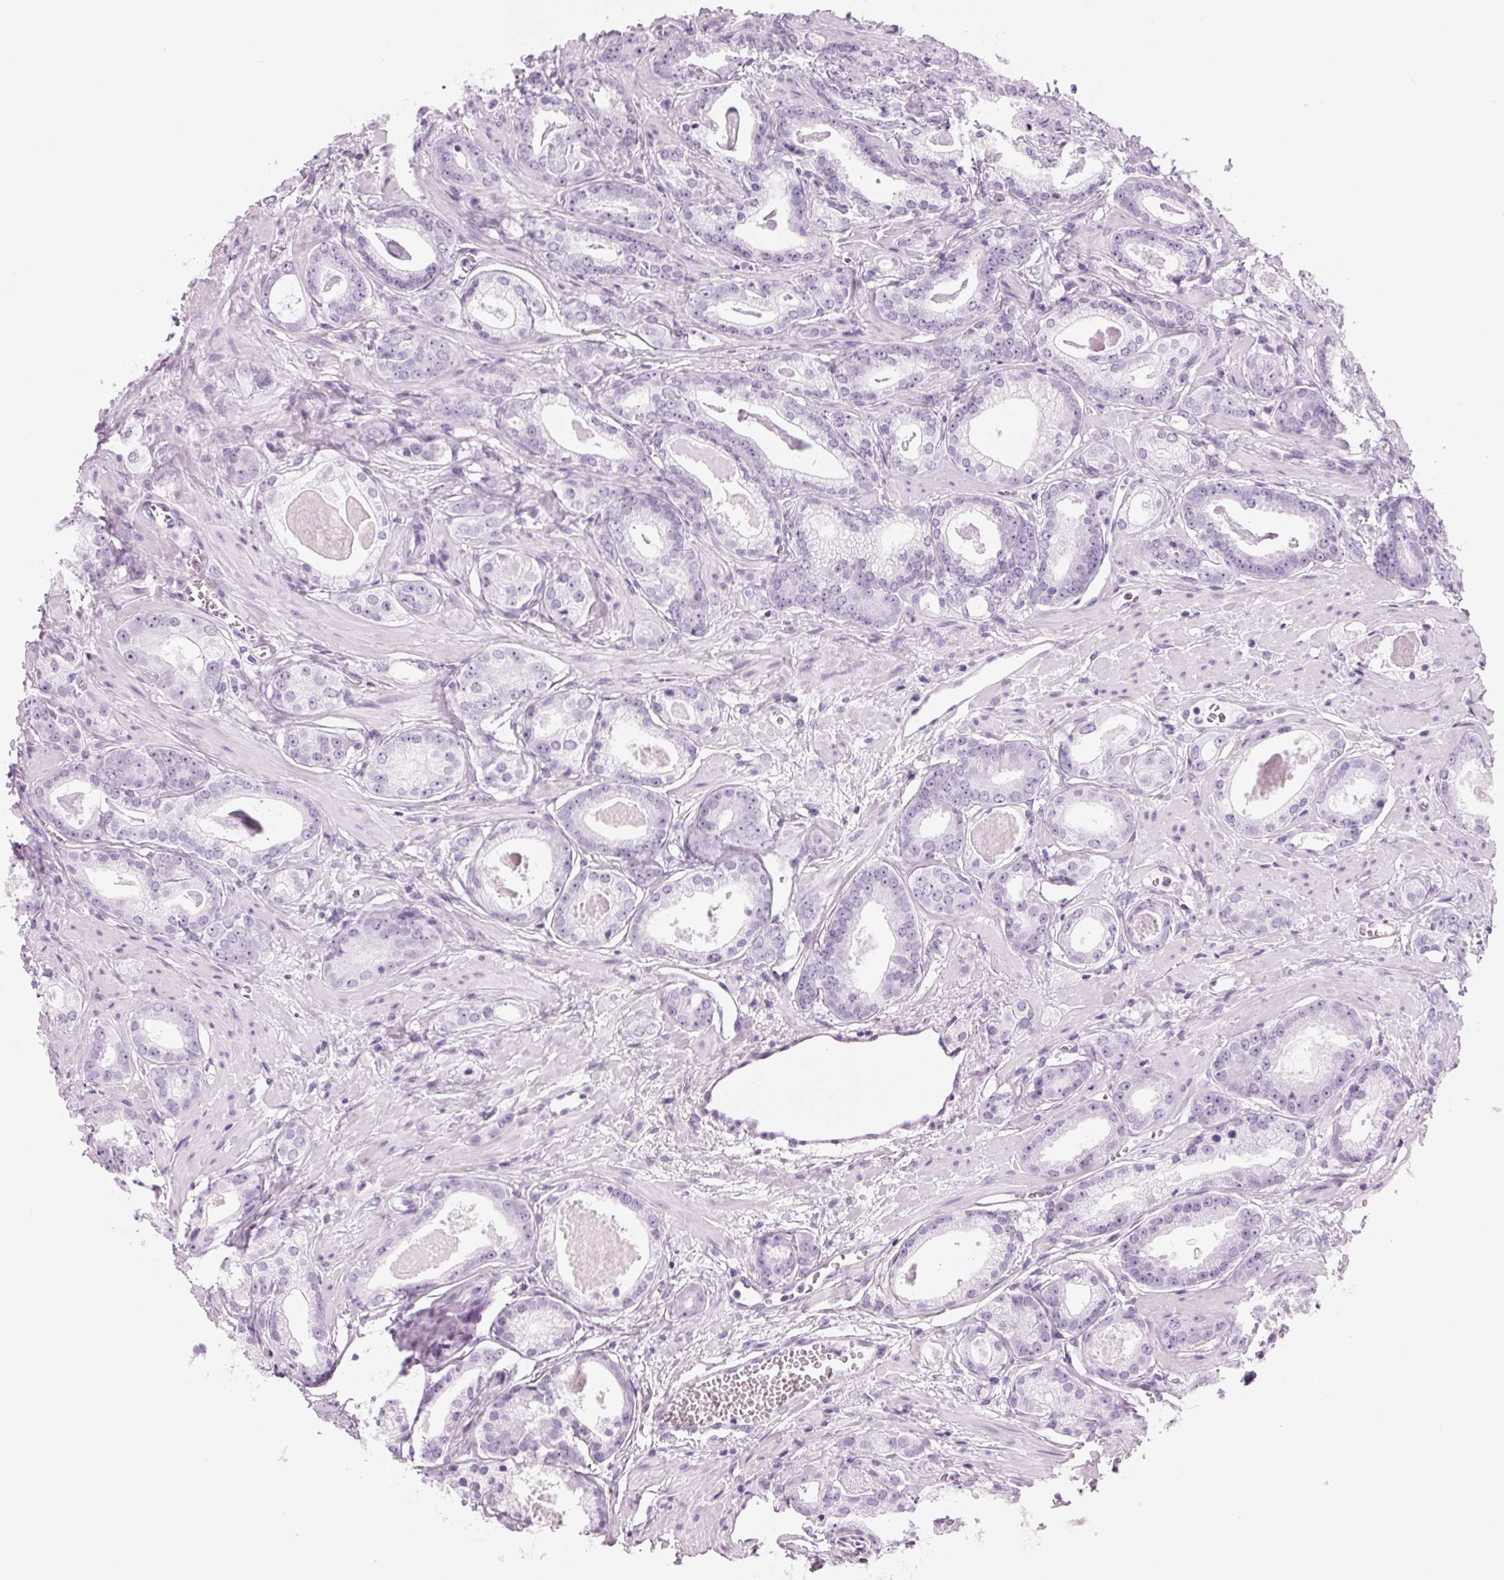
{"staining": {"intensity": "negative", "quantity": "none", "location": "none"}, "tissue": "prostate cancer", "cell_type": "Tumor cells", "image_type": "cancer", "snomed": [{"axis": "morphology", "description": "Adenocarcinoma, NOS"}, {"axis": "morphology", "description": "Adenocarcinoma, Low grade"}, {"axis": "topography", "description": "Prostate"}], "caption": "This histopathology image is of adenocarcinoma (prostate) stained with immunohistochemistry to label a protein in brown with the nuclei are counter-stained blue. There is no expression in tumor cells.", "gene": "DNTTIP2", "patient": {"sex": "male", "age": 64}}